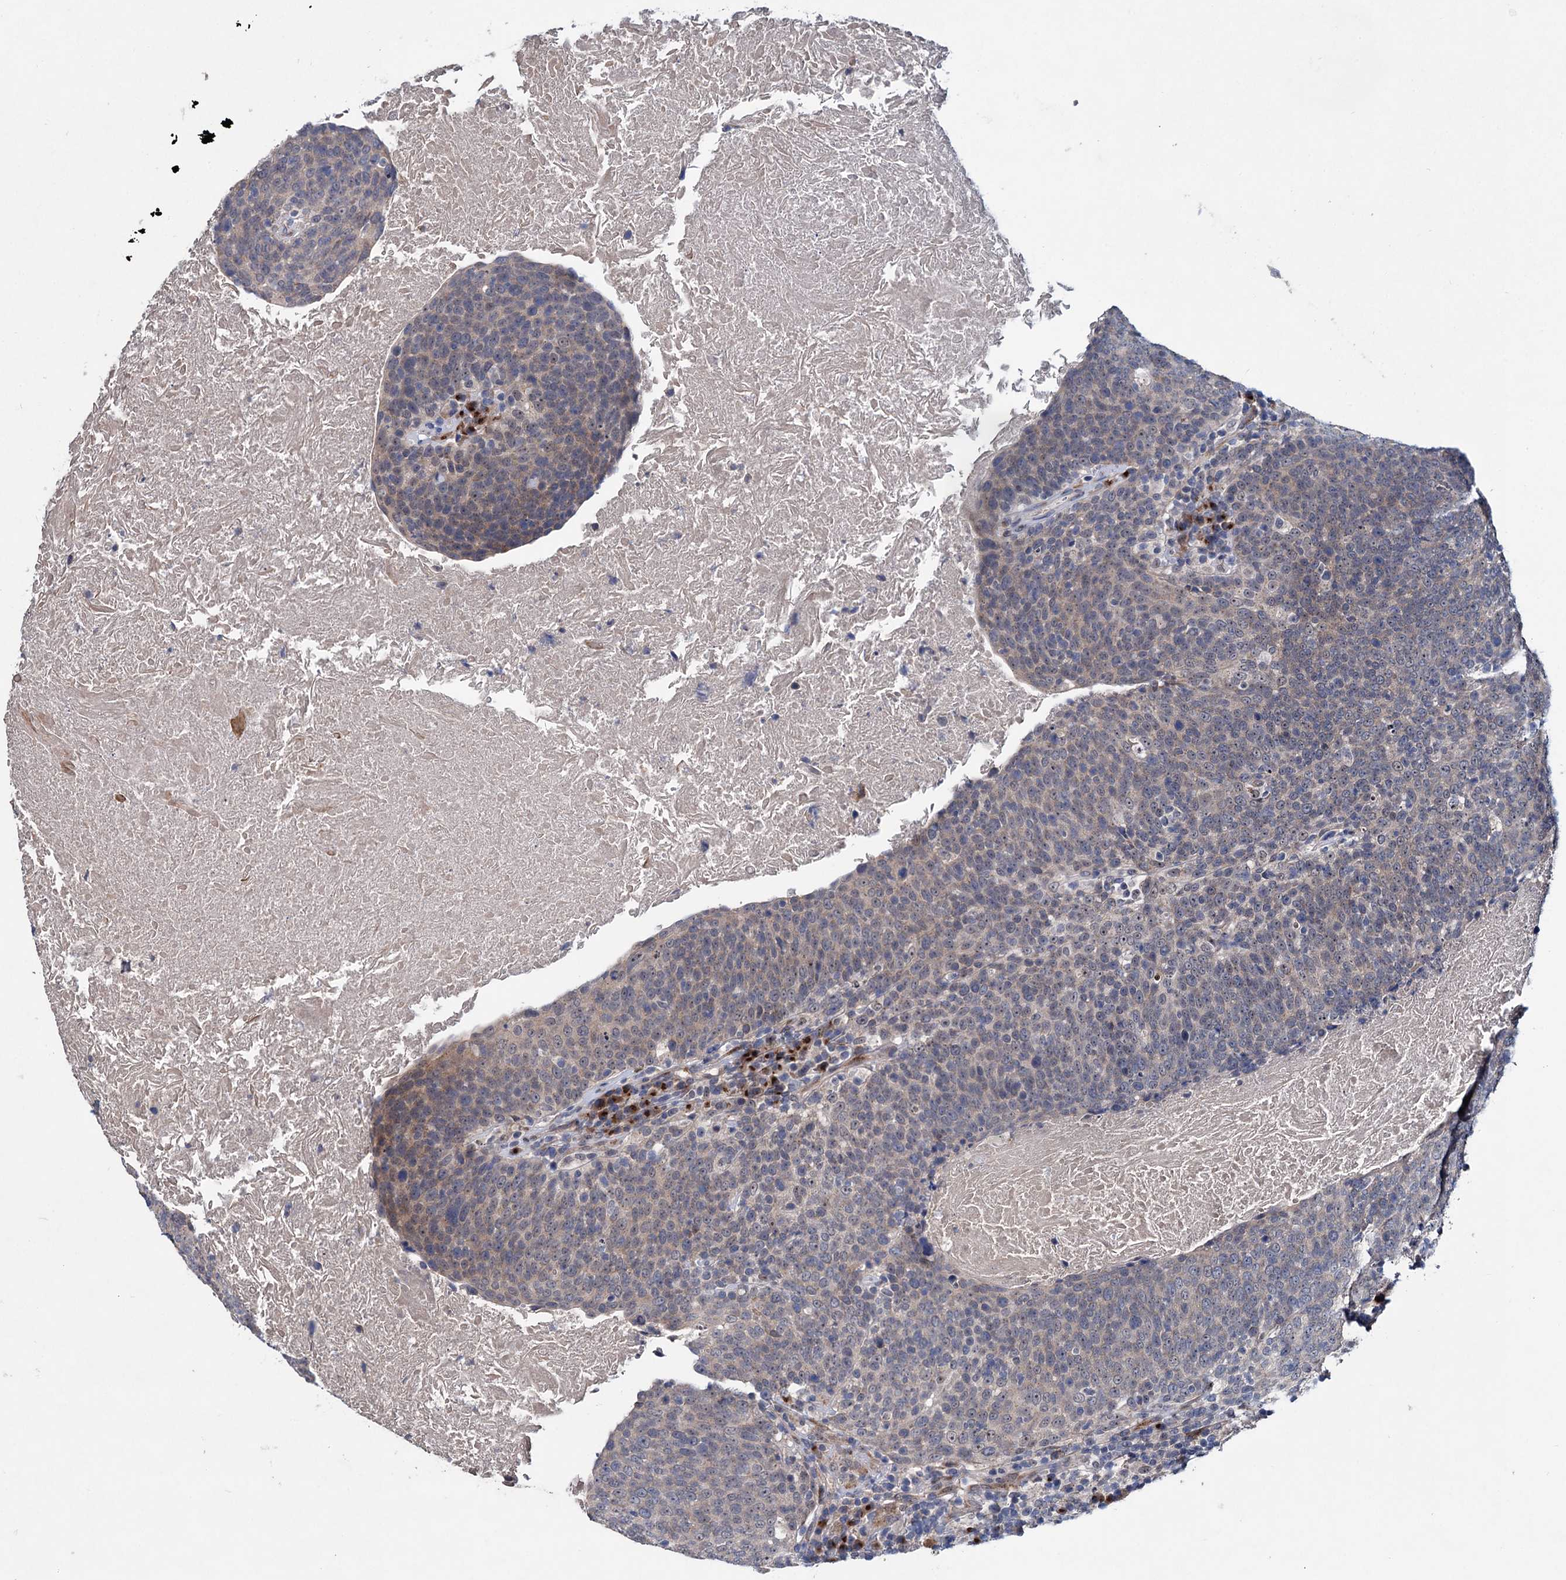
{"staining": {"intensity": "weak", "quantity": "<25%", "location": "cytoplasmic/membranous"}, "tissue": "head and neck cancer", "cell_type": "Tumor cells", "image_type": "cancer", "snomed": [{"axis": "morphology", "description": "Squamous cell carcinoma, NOS"}, {"axis": "morphology", "description": "Squamous cell carcinoma, metastatic, NOS"}, {"axis": "topography", "description": "Lymph node"}, {"axis": "topography", "description": "Head-Neck"}], "caption": "The photomicrograph exhibits no significant staining in tumor cells of head and neck cancer (squamous cell carcinoma). Brightfield microscopy of immunohistochemistry stained with DAB (brown) and hematoxylin (blue), captured at high magnification.", "gene": "EYA4", "patient": {"sex": "male", "age": 62}}